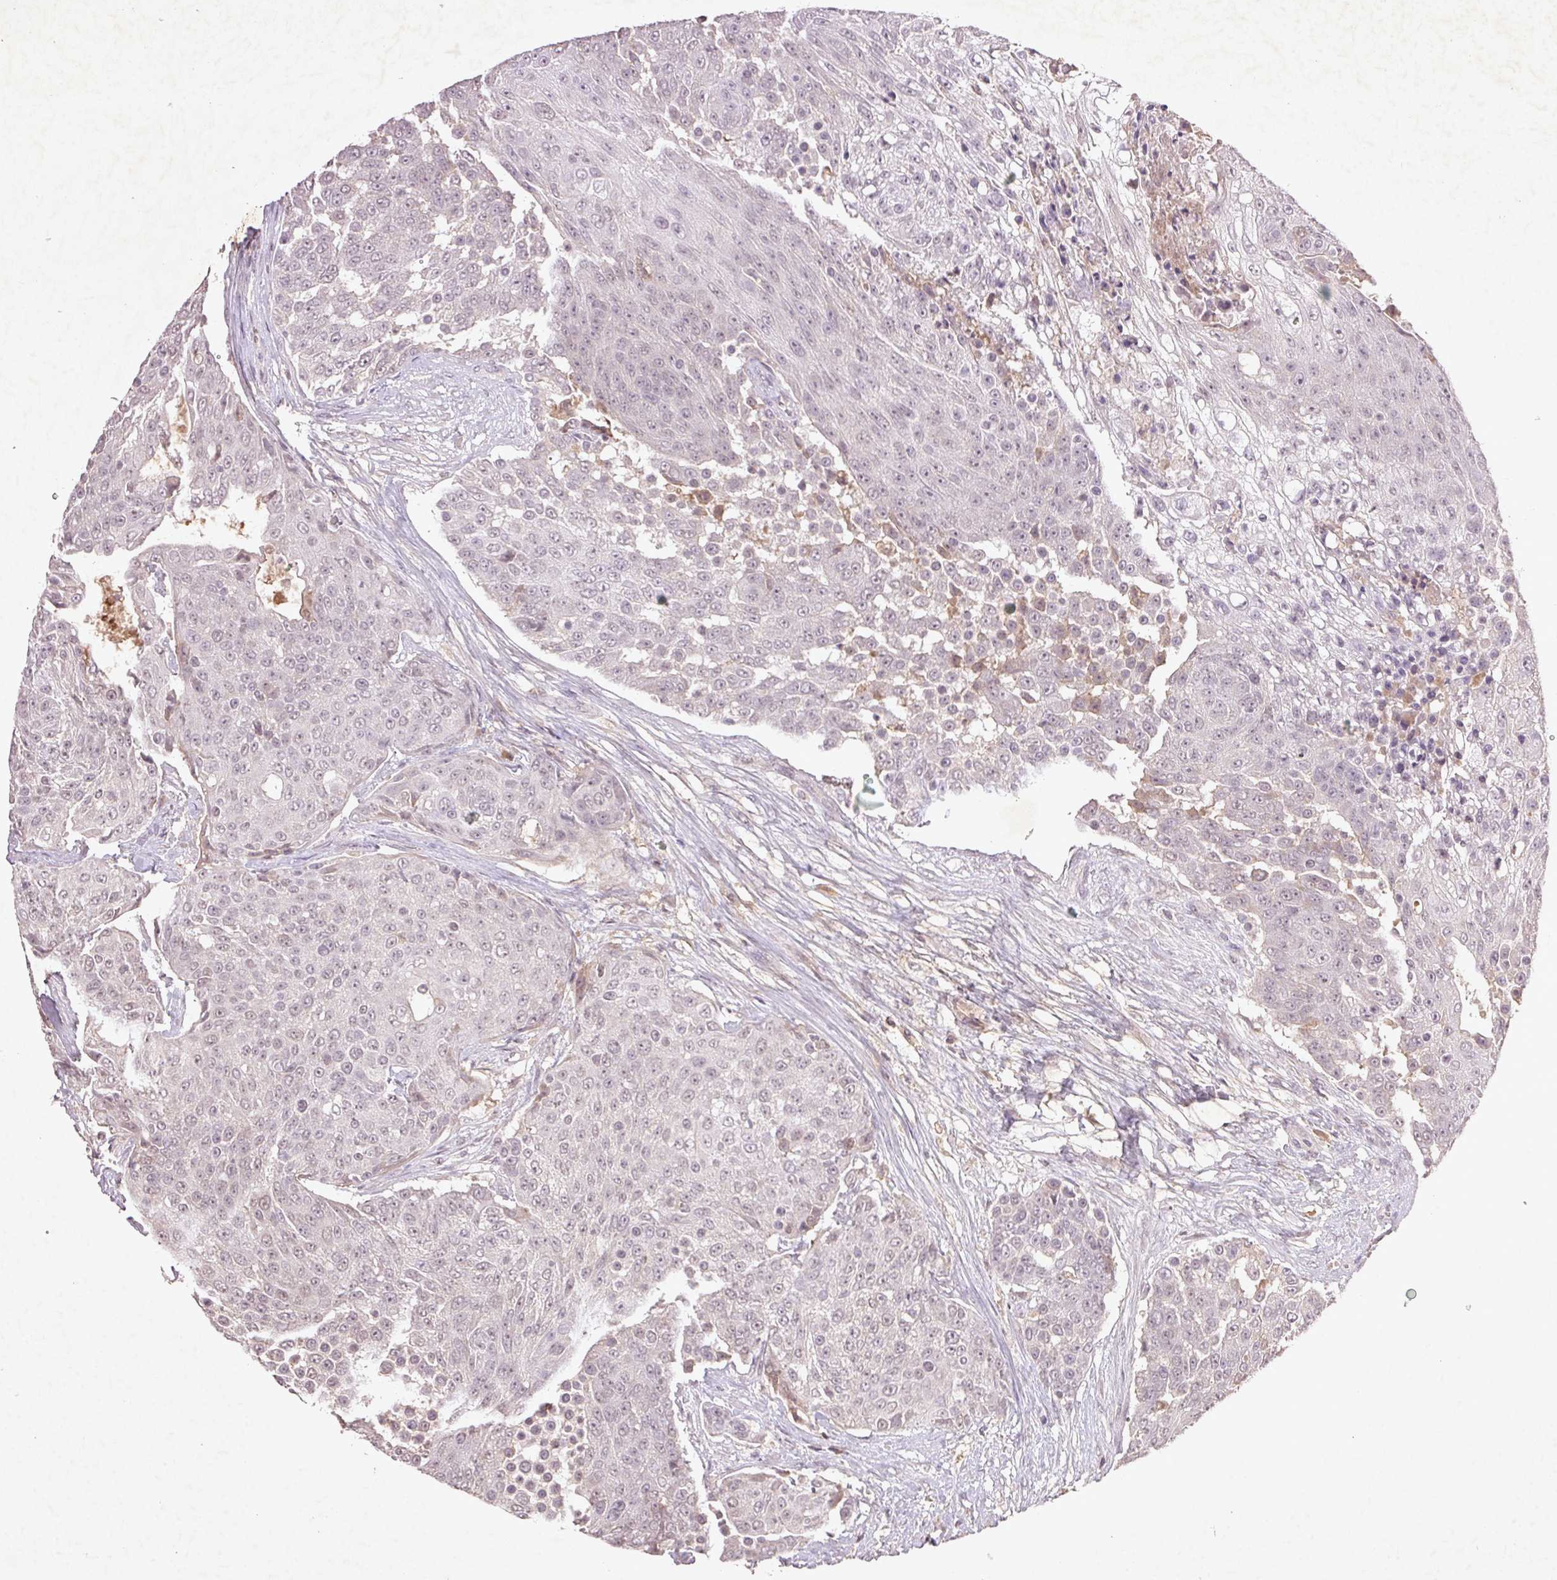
{"staining": {"intensity": "negative", "quantity": "none", "location": "none"}, "tissue": "urothelial cancer", "cell_type": "Tumor cells", "image_type": "cancer", "snomed": [{"axis": "morphology", "description": "Urothelial carcinoma, High grade"}, {"axis": "topography", "description": "Urinary bladder"}], "caption": "Immunohistochemical staining of human urothelial cancer exhibits no significant expression in tumor cells. (Stains: DAB immunohistochemistry with hematoxylin counter stain, Microscopy: brightfield microscopy at high magnification).", "gene": "FAM168B", "patient": {"sex": "female", "age": 63}}